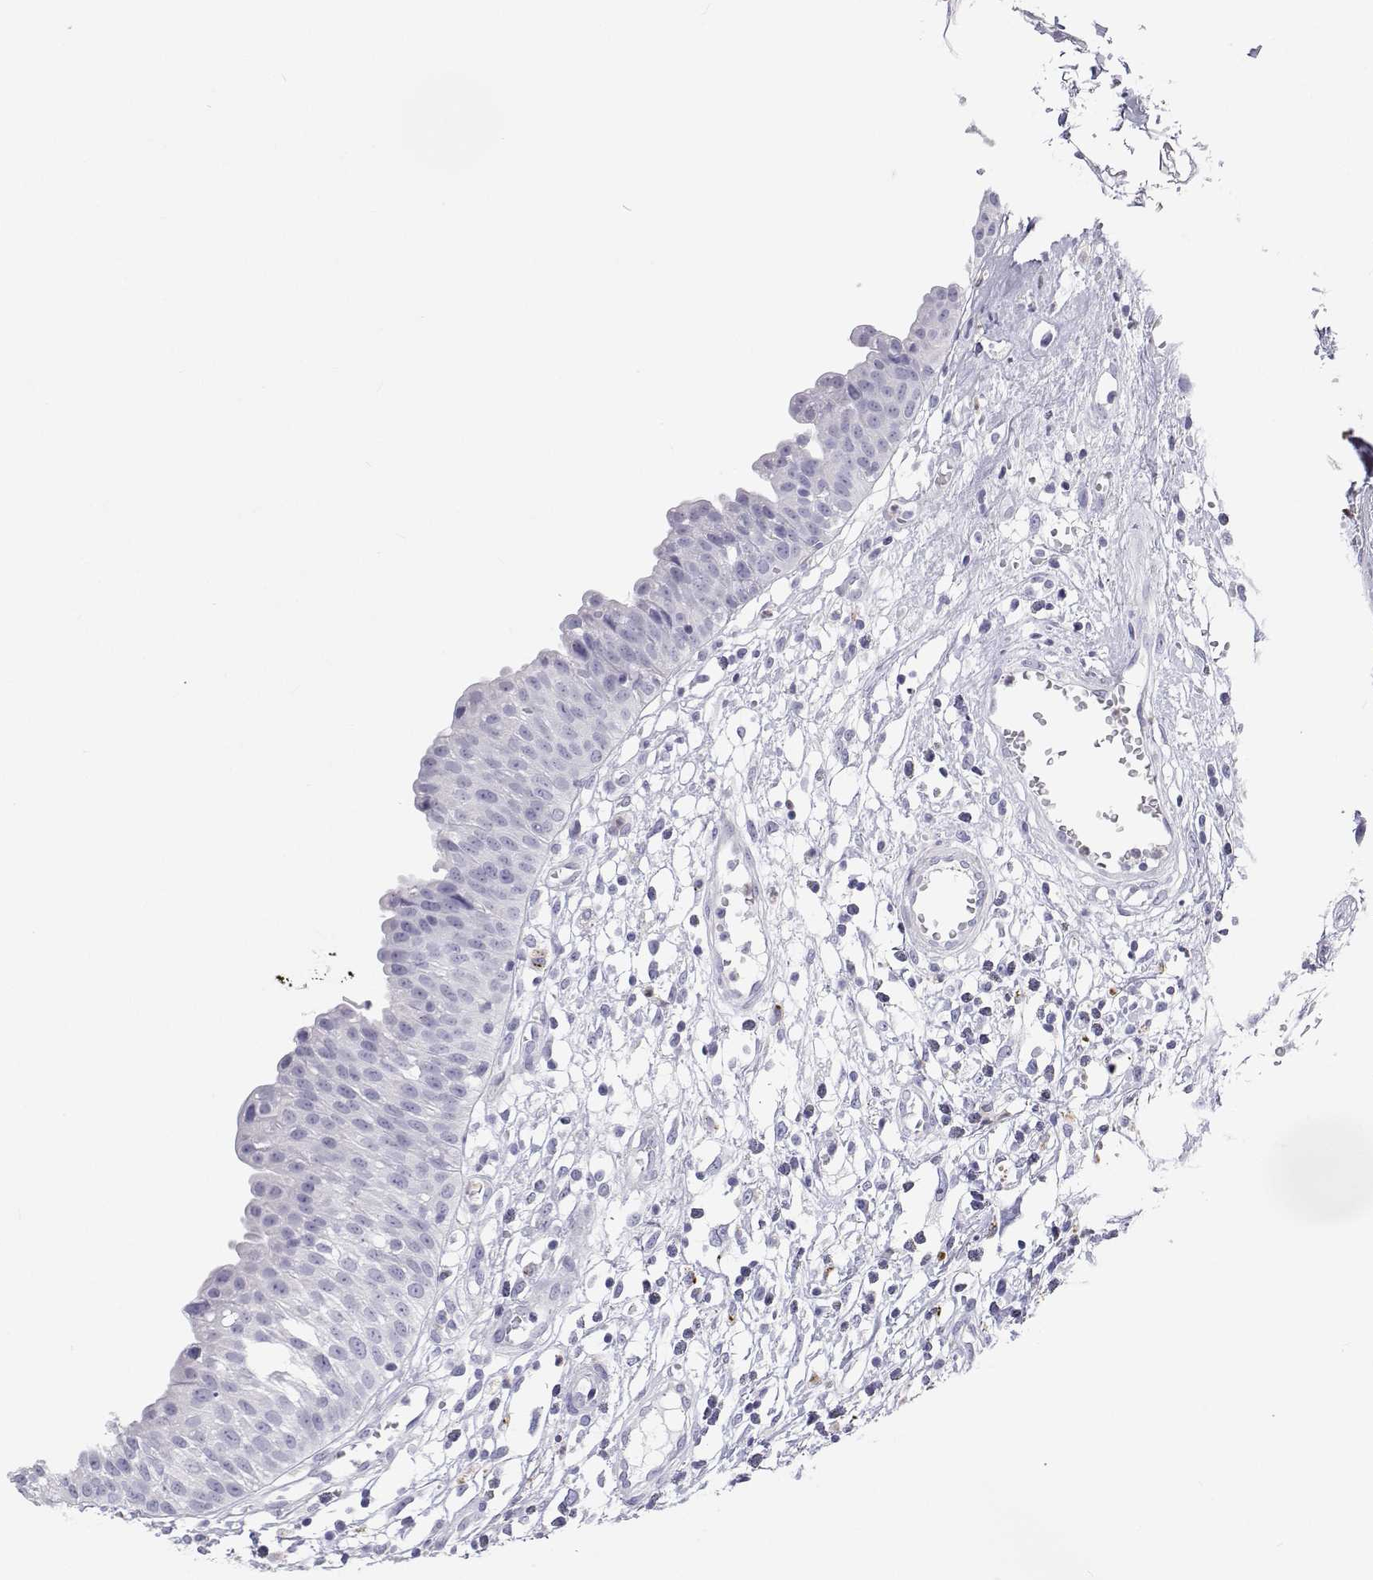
{"staining": {"intensity": "negative", "quantity": "none", "location": "none"}, "tissue": "urinary bladder", "cell_type": "Urothelial cells", "image_type": "normal", "snomed": [{"axis": "morphology", "description": "Normal tissue, NOS"}, {"axis": "topography", "description": "Urinary bladder"}], "caption": "IHC of benign urinary bladder reveals no staining in urothelial cells.", "gene": "SFTPB", "patient": {"sex": "male", "age": 64}}